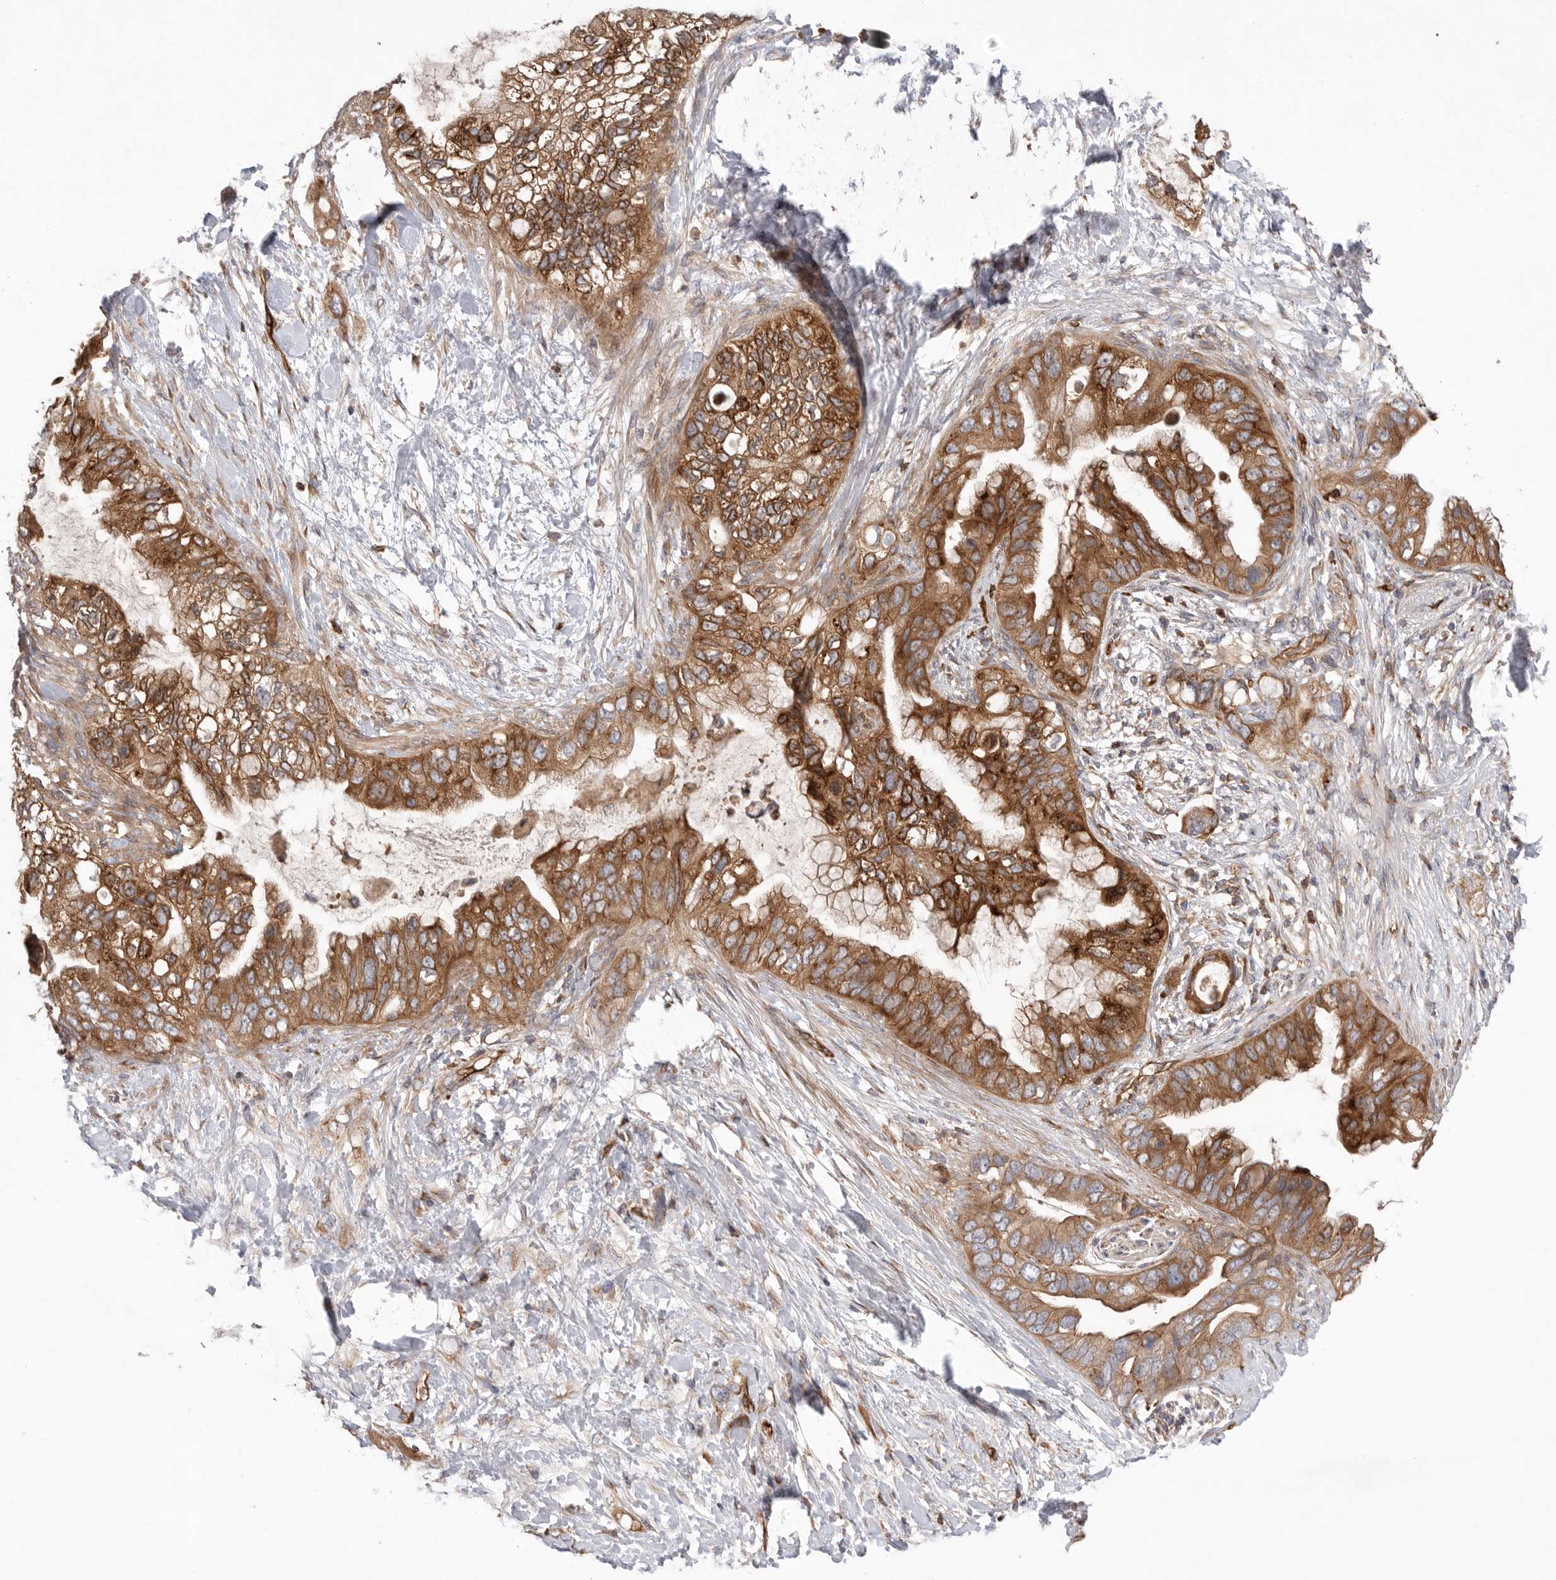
{"staining": {"intensity": "moderate", "quantity": ">75%", "location": "cytoplasmic/membranous"}, "tissue": "pancreatic cancer", "cell_type": "Tumor cells", "image_type": "cancer", "snomed": [{"axis": "morphology", "description": "Adenocarcinoma, NOS"}, {"axis": "topography", "description": "Pancreas"}], "caption": "A brown stain labels moderate cytoplasmic/membranous expression of a protein in human pancreatic cancer (adenocarcinoma) tumor cells. Nuclei are stained in blue.", "gene": "PRKCH", "patient": {"sex": "female", "age": 56}}